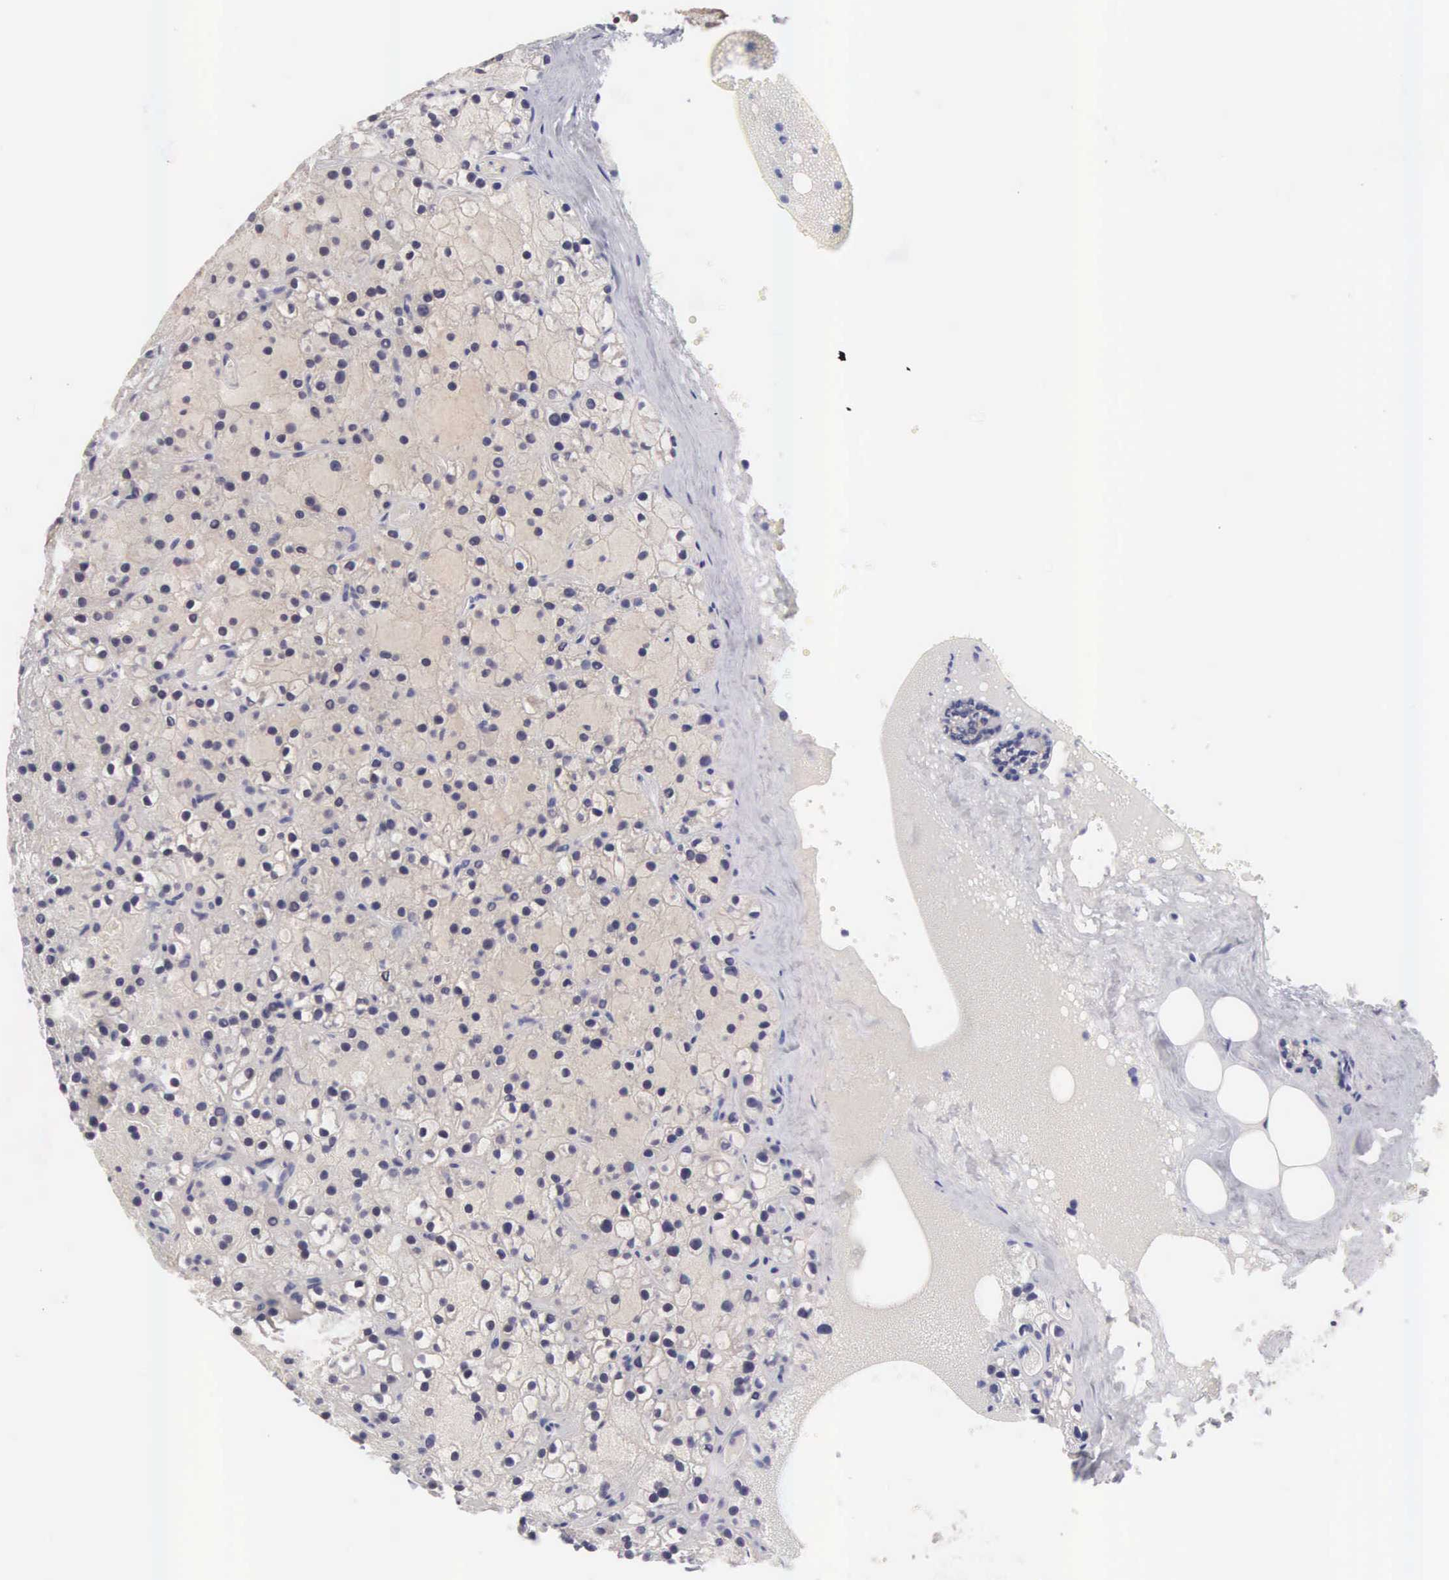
{"staining": {"intensity": "negative", "quantity": "none", "location": "none"}, "tissue": "parathyroid gland", "cell_type": "Glandular cells", "image_type": "normal", "snomed": [{"axis": "morphology", "description": "Normal tissue, NOS"}, {"axis": "topography", "description": "Parathyroid gland"}], "caption": "Immunohistochemistry (IHC) photomicrograph of benign human parathyroid gland stained for a protein (brown), which displays no staining in glandular cells.", "gene": "TXLNG", "patient": {"sex": "female", "age": 71}}